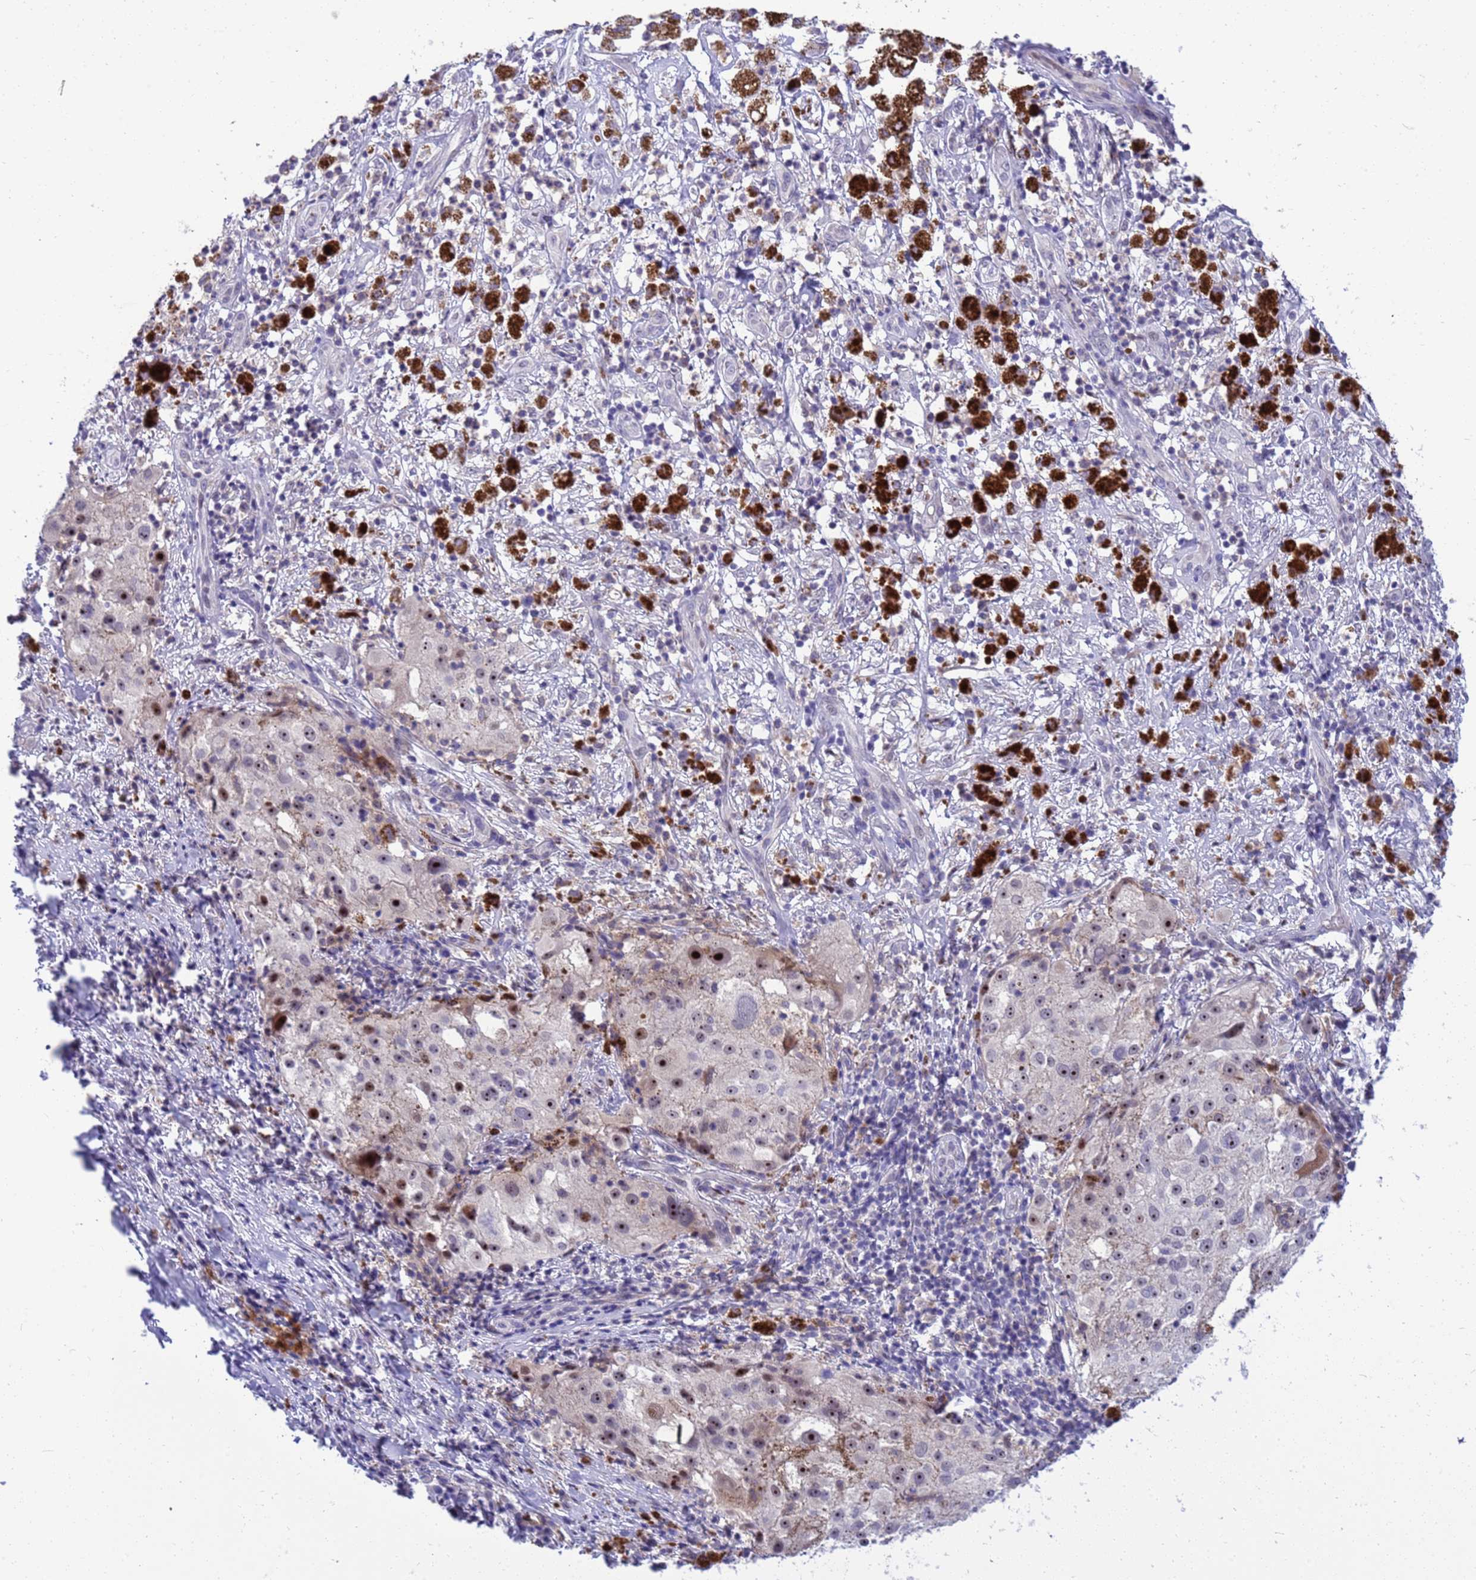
{"staining": {"intensity": "moderate", "quantity": "<25%", "location": "nuclear"}, "tissue": "melanoma", "cell_type": "Tumor cells", "image_type": "cancer", "snomed": [{"axis": "morphology", "description": "Necrosis, NOS"}, {"axis": "morphology", "description": "Malignant melanoma, NOS"}, {"axis": "topography", "description": "Skin"}], "caption": "Brown immunohistochemical staining in human malignant melanoma displays moderate nuclear expression in about <25% of tumor cells. The staining was performed using DAB (3,3'-diaminobenzidine), with brown indicating positive protein expression. Nuclei are stained blue with hematoxylin.", "gene": "LRATD1", "patient": {"sex": "female", "age": 87}}